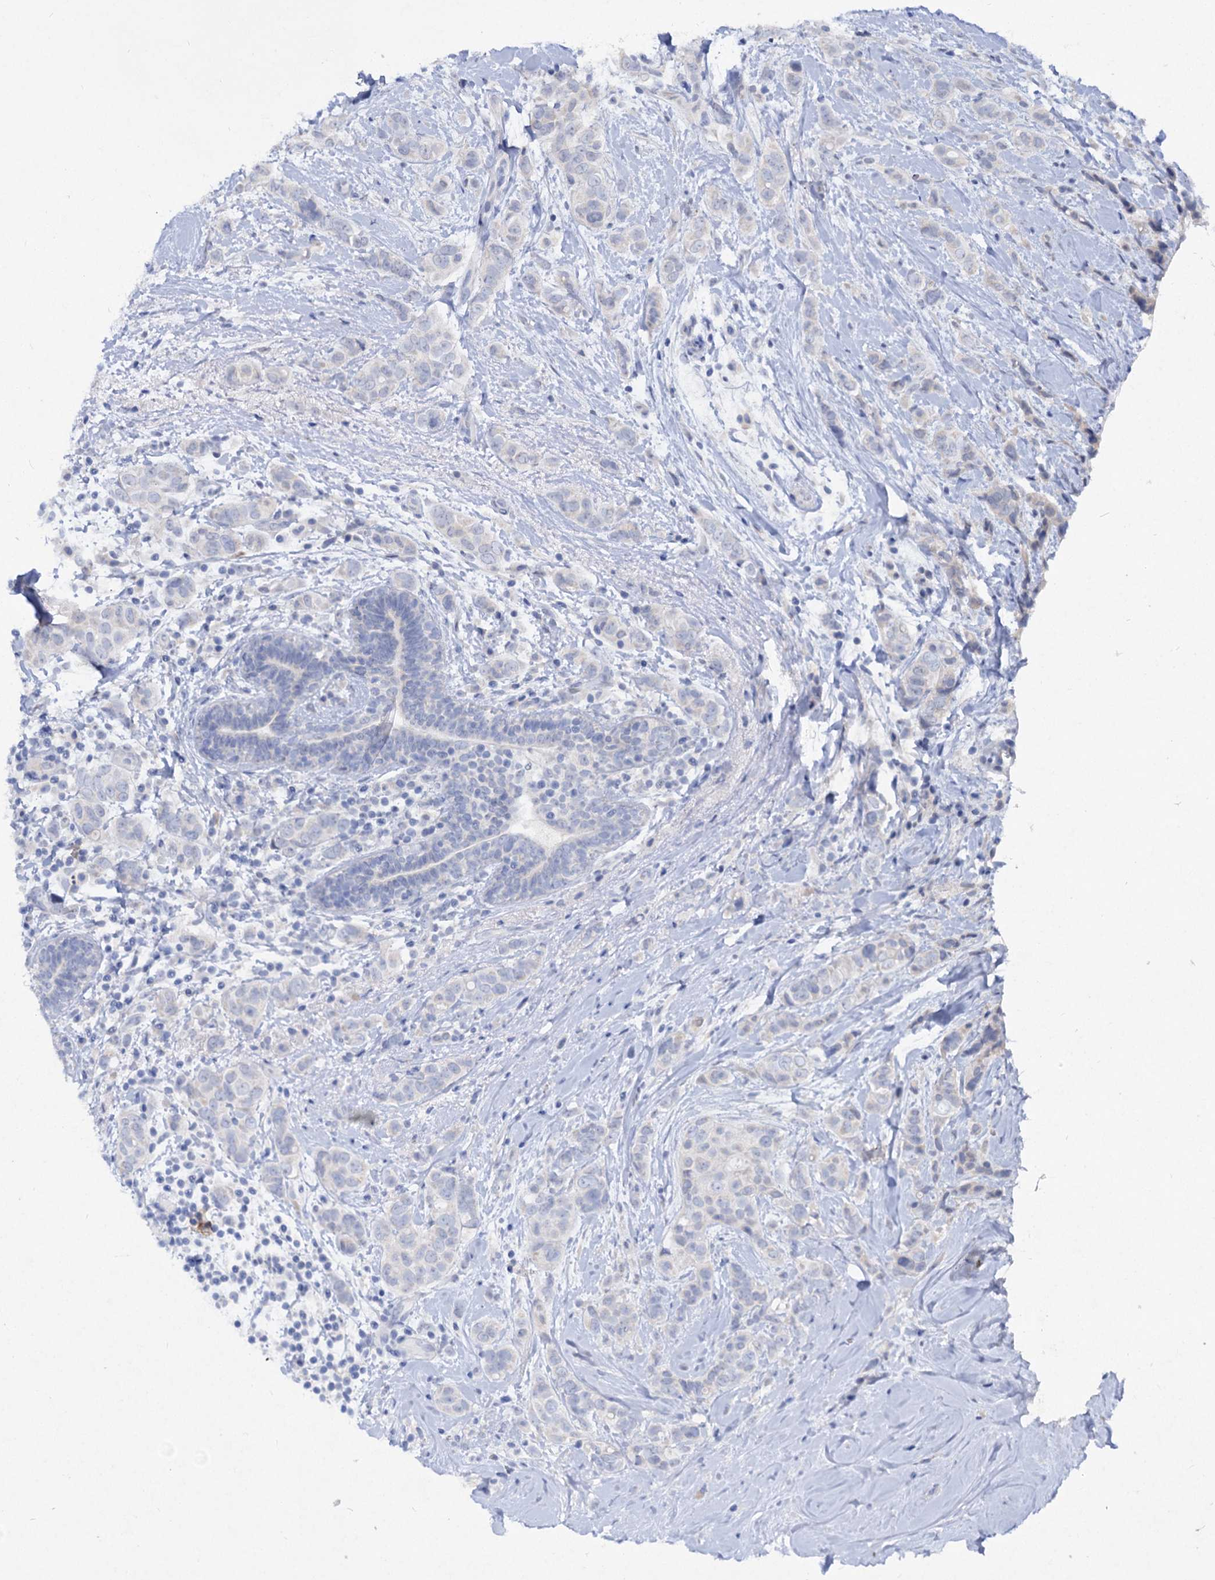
{"staining": {"intensity": "negative", "quantity": "none", "location": "none"}, "tissue": "breast cancer", "cell_type": "Tumor cells", "image_type": "cancer", "snomed": [{"axis": "morphology", "description": "Lobular carcinoma"}, {"axis": "topography", "description": "Breast"}], "caption": "The photomicrograph exhibits no significant expression in tumor cells of breast cancer. (DAB (3,3'-diaminobenzidine) IHC, high magnification).", "gene": "ATP4A", "patient": {"sex": "female", "age": 51}}